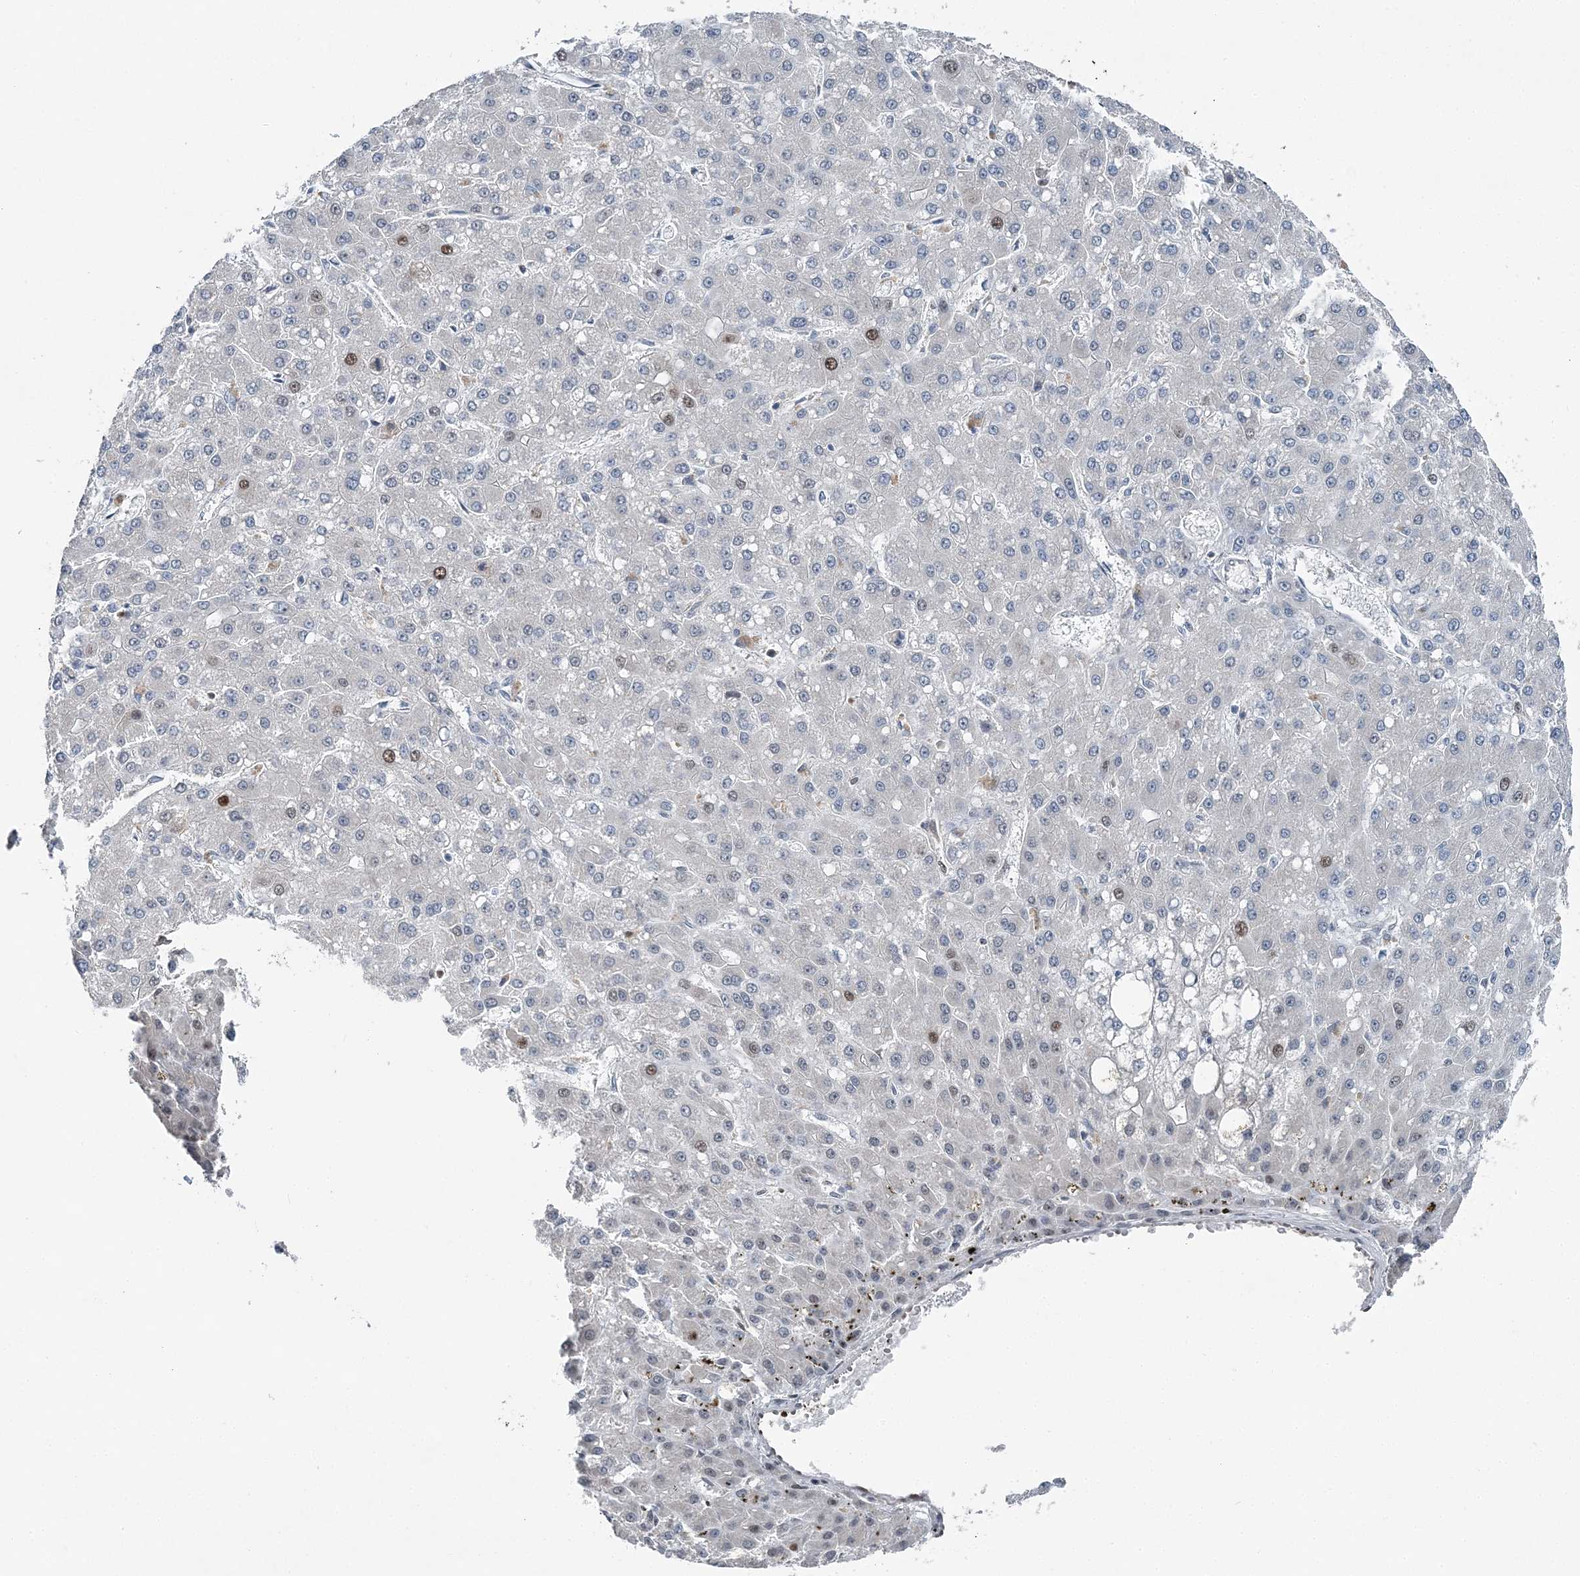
{"staining": {"intensity": "negative", "quantity": "none", "location": "none"}, "tissue": "liver cancer", "cell_type": "Tumor cells", "image_type": "cancer", "snomed": [{"axis": "morphology", "description": "Carcinoma, Hepatocellular, NOS"}, {"axis": "topography", "description": "Liver"}], "caption": "Tumor cells show no significant protein expression in liver cancer (hepatocellular carcinoma).", "gene": "HAT1", "patient": {"sex": "male", "age": 67}}